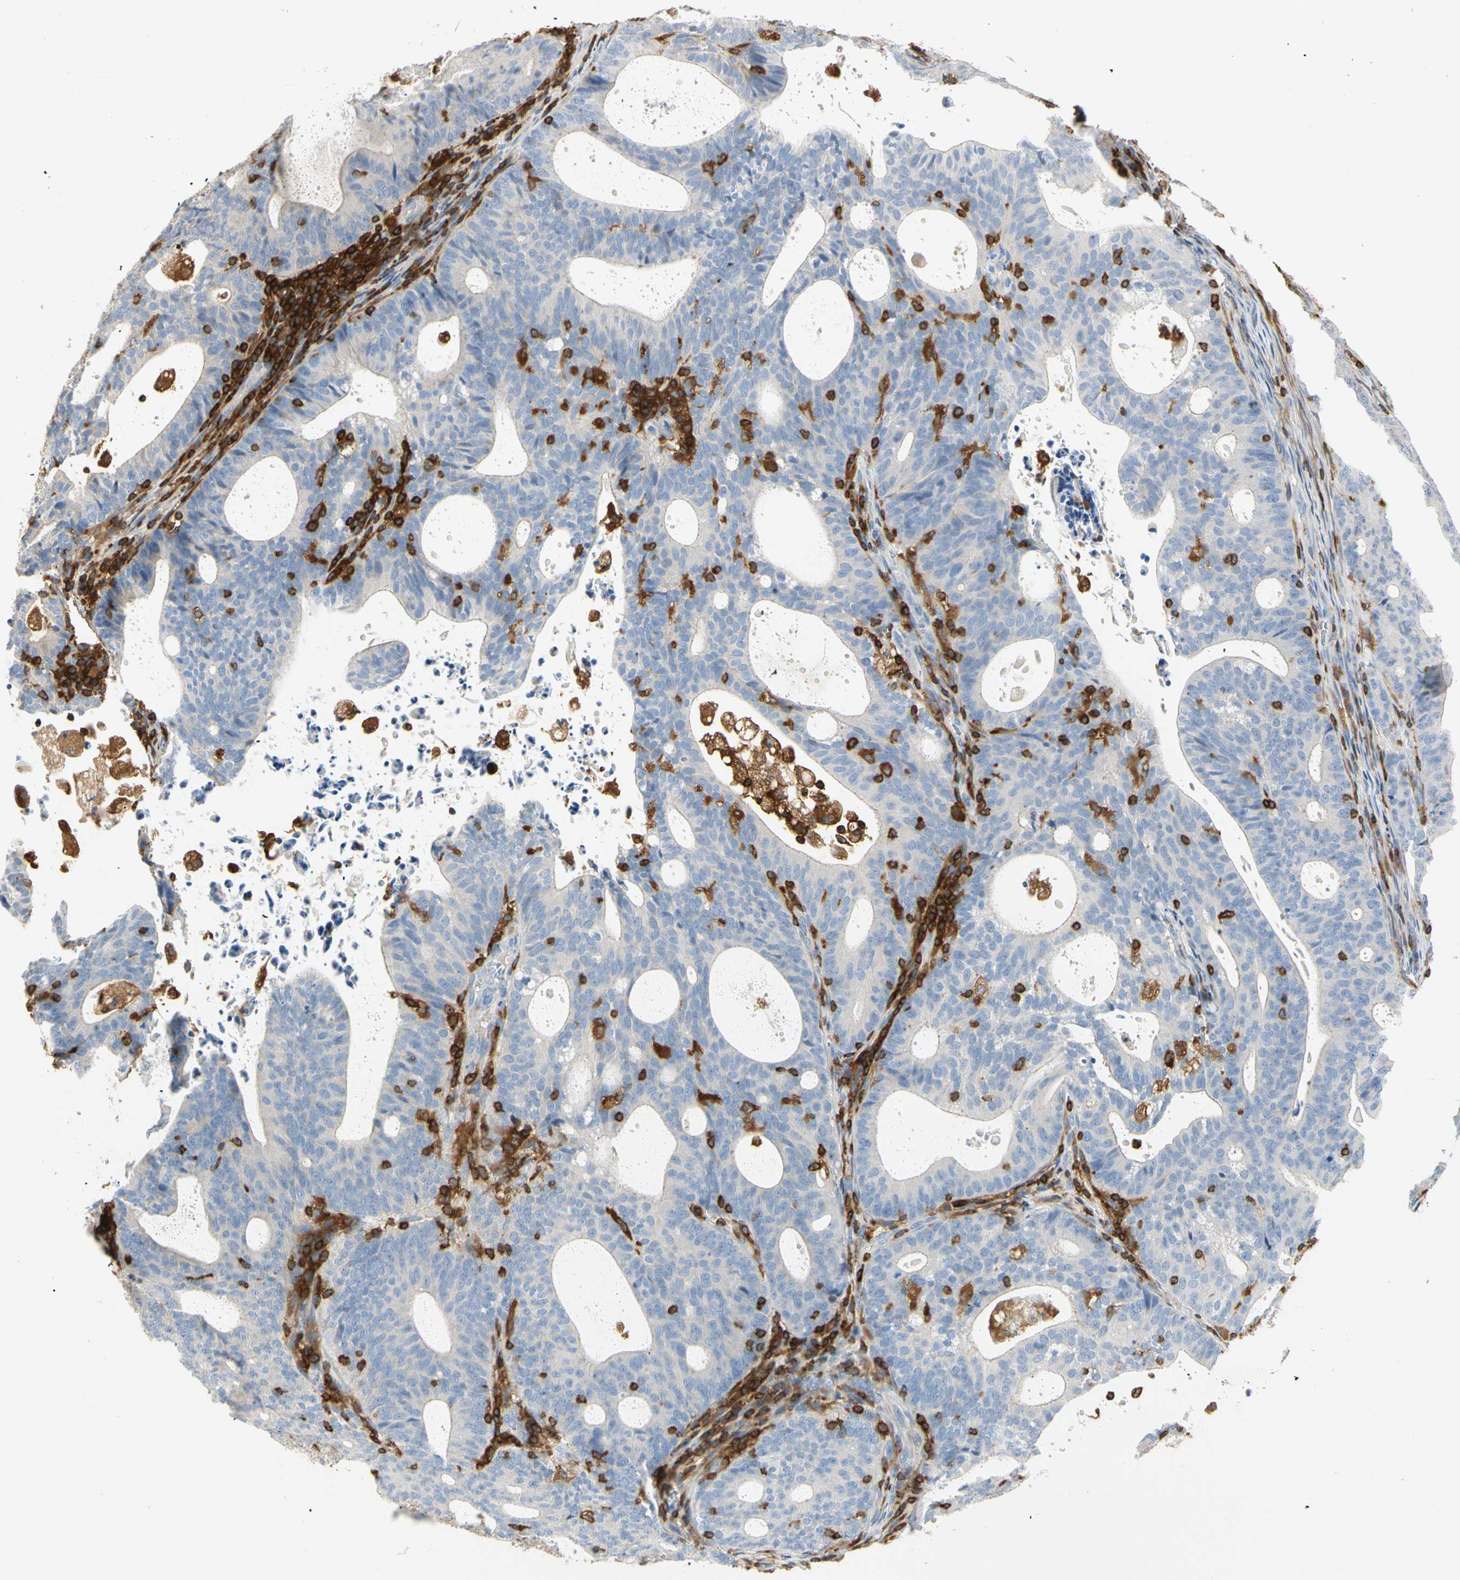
{"staining": {"intensity": "negative", "quantity": "none", "location": "none"}, "tissue": "endometrial cancer", "cell_type": "Tumor cells", "image_type": "cancer", "snomed": [{"axis": "morphology", "description": "Adenocarcinoma, NOS"}, {"axis": "topography", "description": "Uterus"}], "caption": "Tumor cells show no significant protein staining in endometrial cancer. (Brightfield microscopy of DAB (3,3'-diaminobenzidine) immunohistochemistry (IHC) at high magnification).", "gene": "FMNL1", "patient": {"sex": "female", "age": 83}}